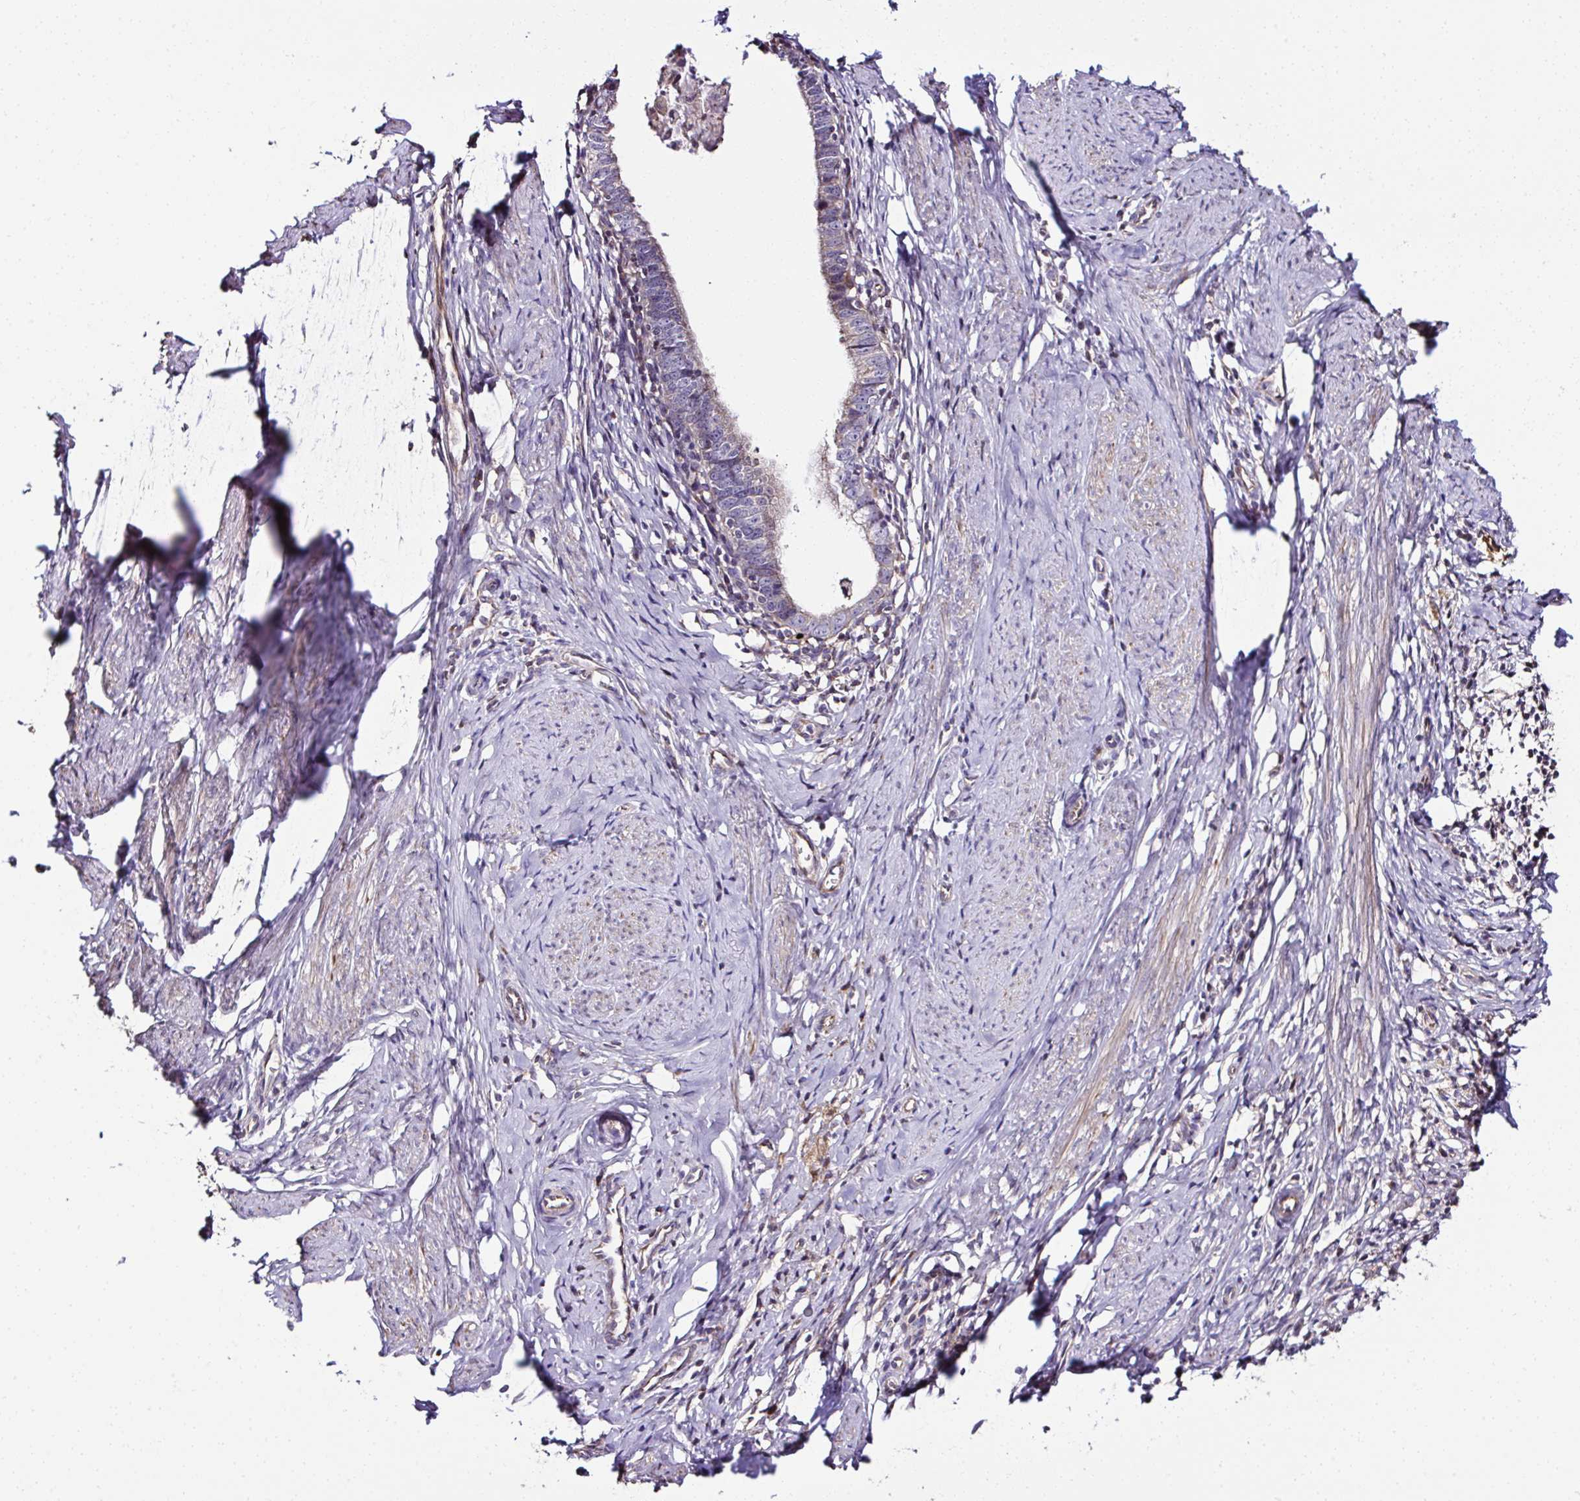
{"staining": {"intensity": "negative", "quantity": "none", "location": "none"}, "tissue": "cervical cancer", "cell_type": "Tumor cells", "image_type": "cancer", "snomed": [{"axis": "morphology", "description": "Adenocarcinoma, NOS"}, {"axis": "topography", "description": "Cervix"}], "caption": "Tumor cells are negative for brown protein staining in cervical cancer.", "gene": "CCDC85C", "patient": {"sex": "female", "age": 36}}